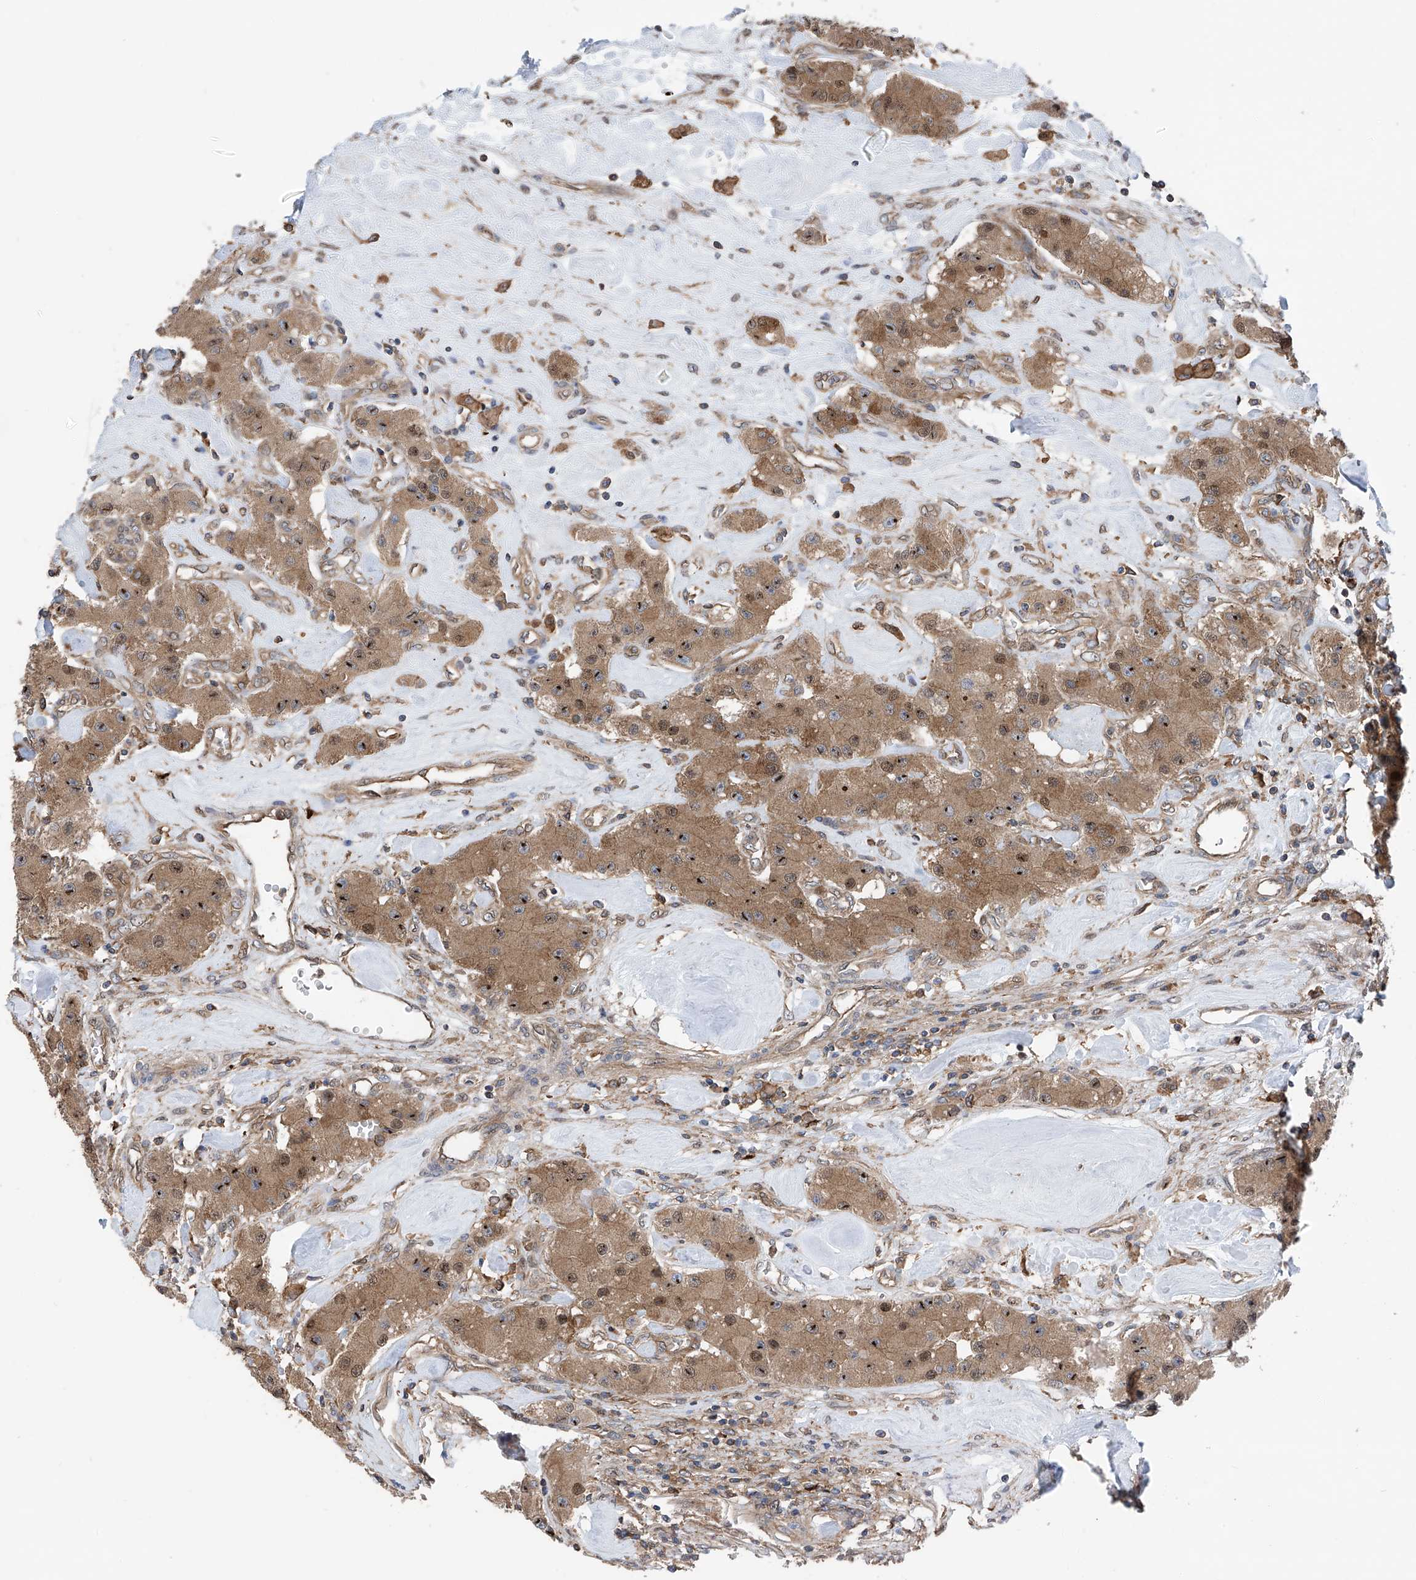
{"staining": {"intensity": "moderate", "quantity": ">75%", "location": "cytoplasmic/membranous,nuclear"}, "tissue": "carcinoid", "cell_type": "Tumor cells", "image_type": "cancer", "snomed": [{"axis": "morphology", "description": "Carcinoid, malignant, NOS"}, {"axis": "topography", "description": "Pancreas"}], "caption": "This micrograph exhibits immunohistochemistry (IHC) staining of carcinoid, with medium moderate cytoplasmic/membranous and nuclear positivity in approximately >75% of tumor cells.", "gene": "CHPF", "patient": {"sex": "male", "age": 41}}